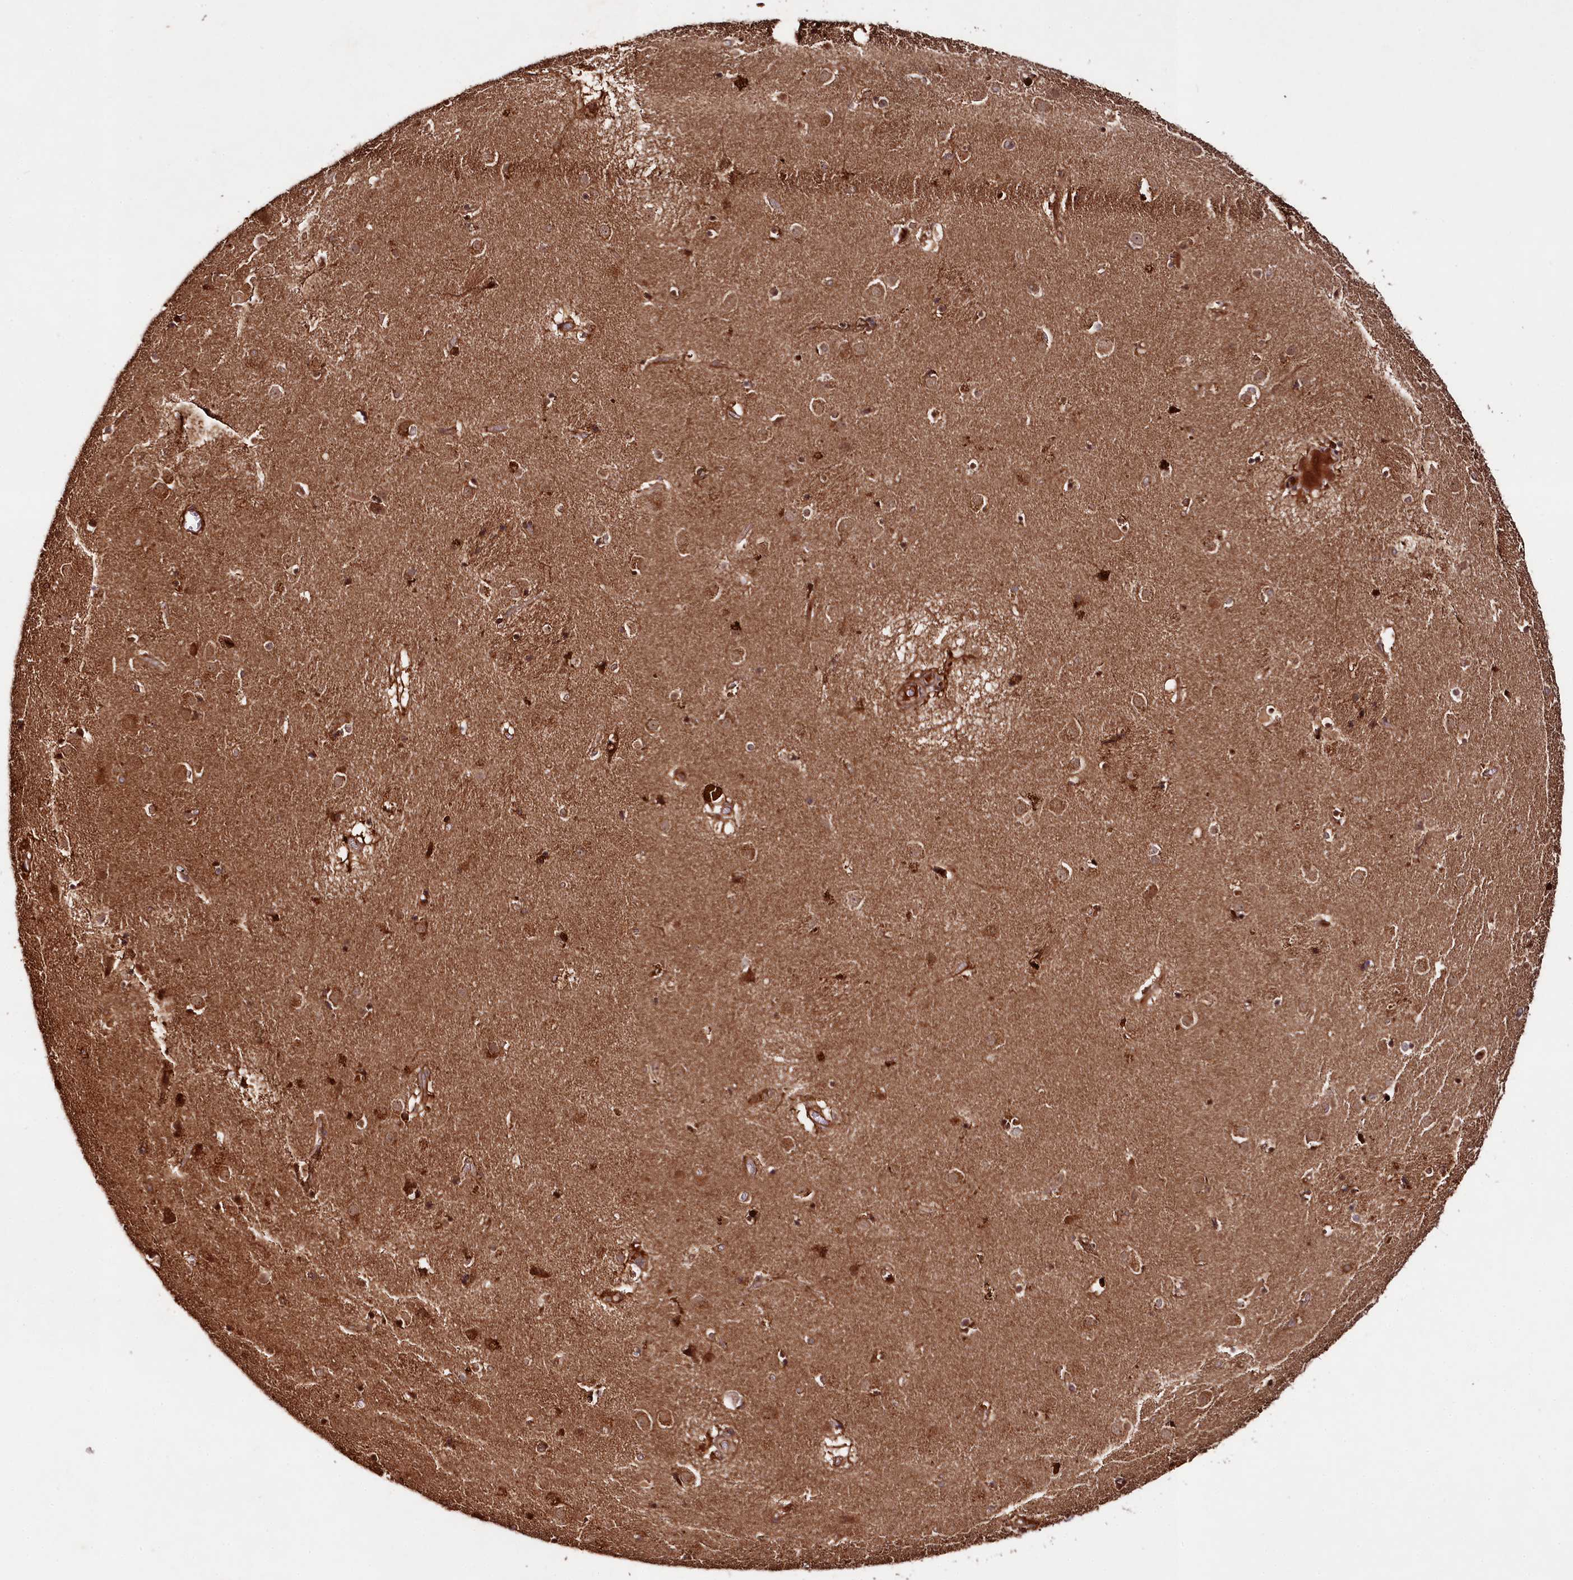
{"staining": {"intensity": "strong", "quantity": "25%-75%", "location": "cytoplasmic/membranous,nuclear"}, "tissue": "caudate", "cell_type": "Glial cells", "image_type": "normal", "snomed": [{"axis": "morphology", "description": "Normal tissue, NOS"}, {"axis": "topography", "description": "Lateral ventricle wall"}], "caption": "Brown immunohistochemical staining in normal caudate exhibits strong cytoplasmic/membranous,nuclear positivity in about 25%-75% of glial cells. The staining was performed using DAB (3,3'-diaminobenzidine), with brown indicating positive protein expression. Nuclei are stained blue with hematoxylin.", "gene": "NEDD1", "patient": {"sex": "male", "age": 70}}